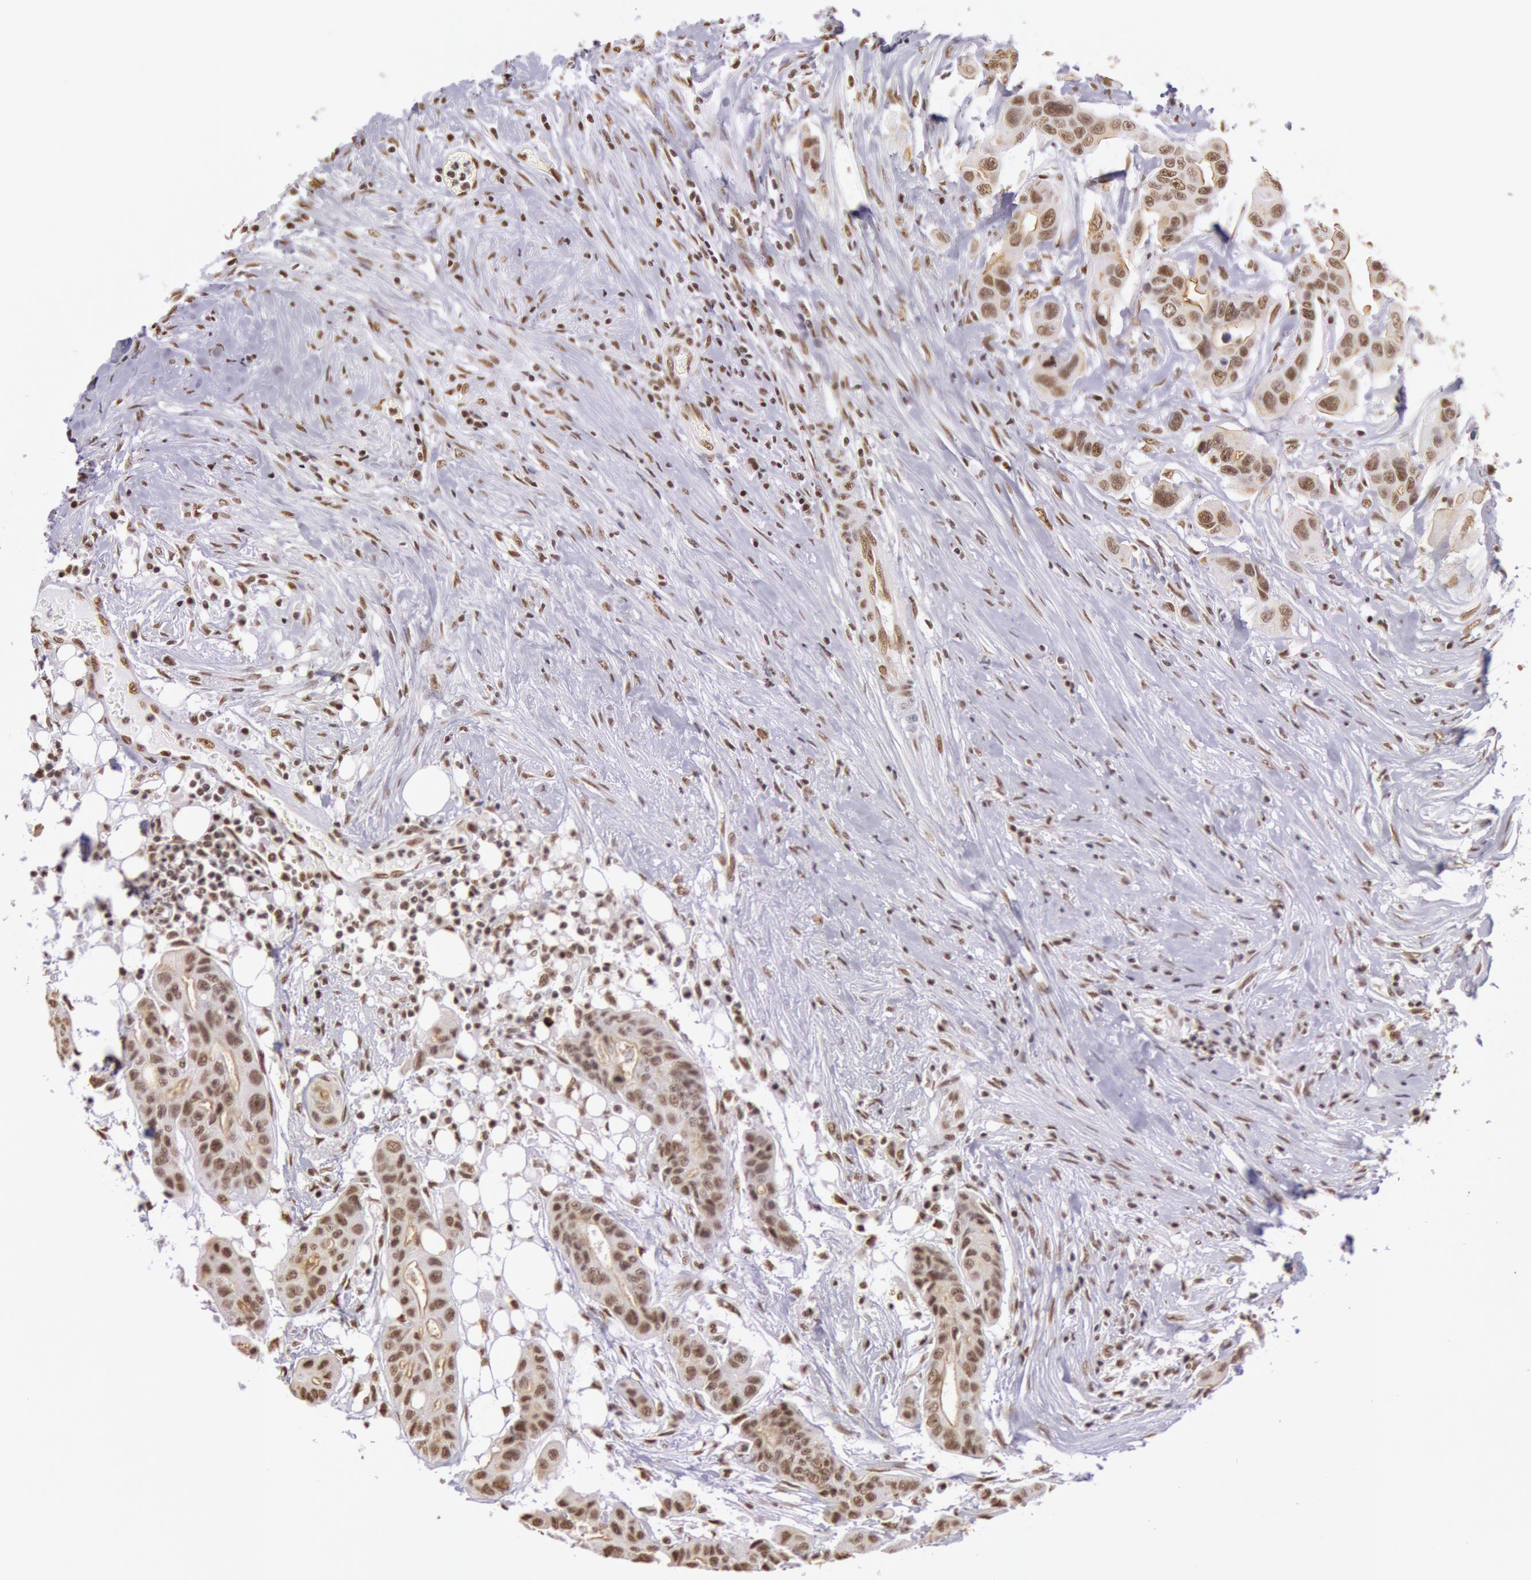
{"staining": {"intensity": "strong", "quantity": ">75%", "location": "nuclear"}, "tissue": "colorectal cancer", "cell_type": "Tumor cells", "image_type": "cancer", "snomed": [{"axis": "morphology", "description": "Adenocarcinoma, NOS"}, {"axis": "topography", "description": "Colon"}], "caption": "High-power microscopy captured an IHC micrograph of colorectal cancer, revealing strong nuclear staining in approximately >75% of tumor cells.", "gene": "HNRNPH2", "patient": {"sex": "female", "age": 70}}